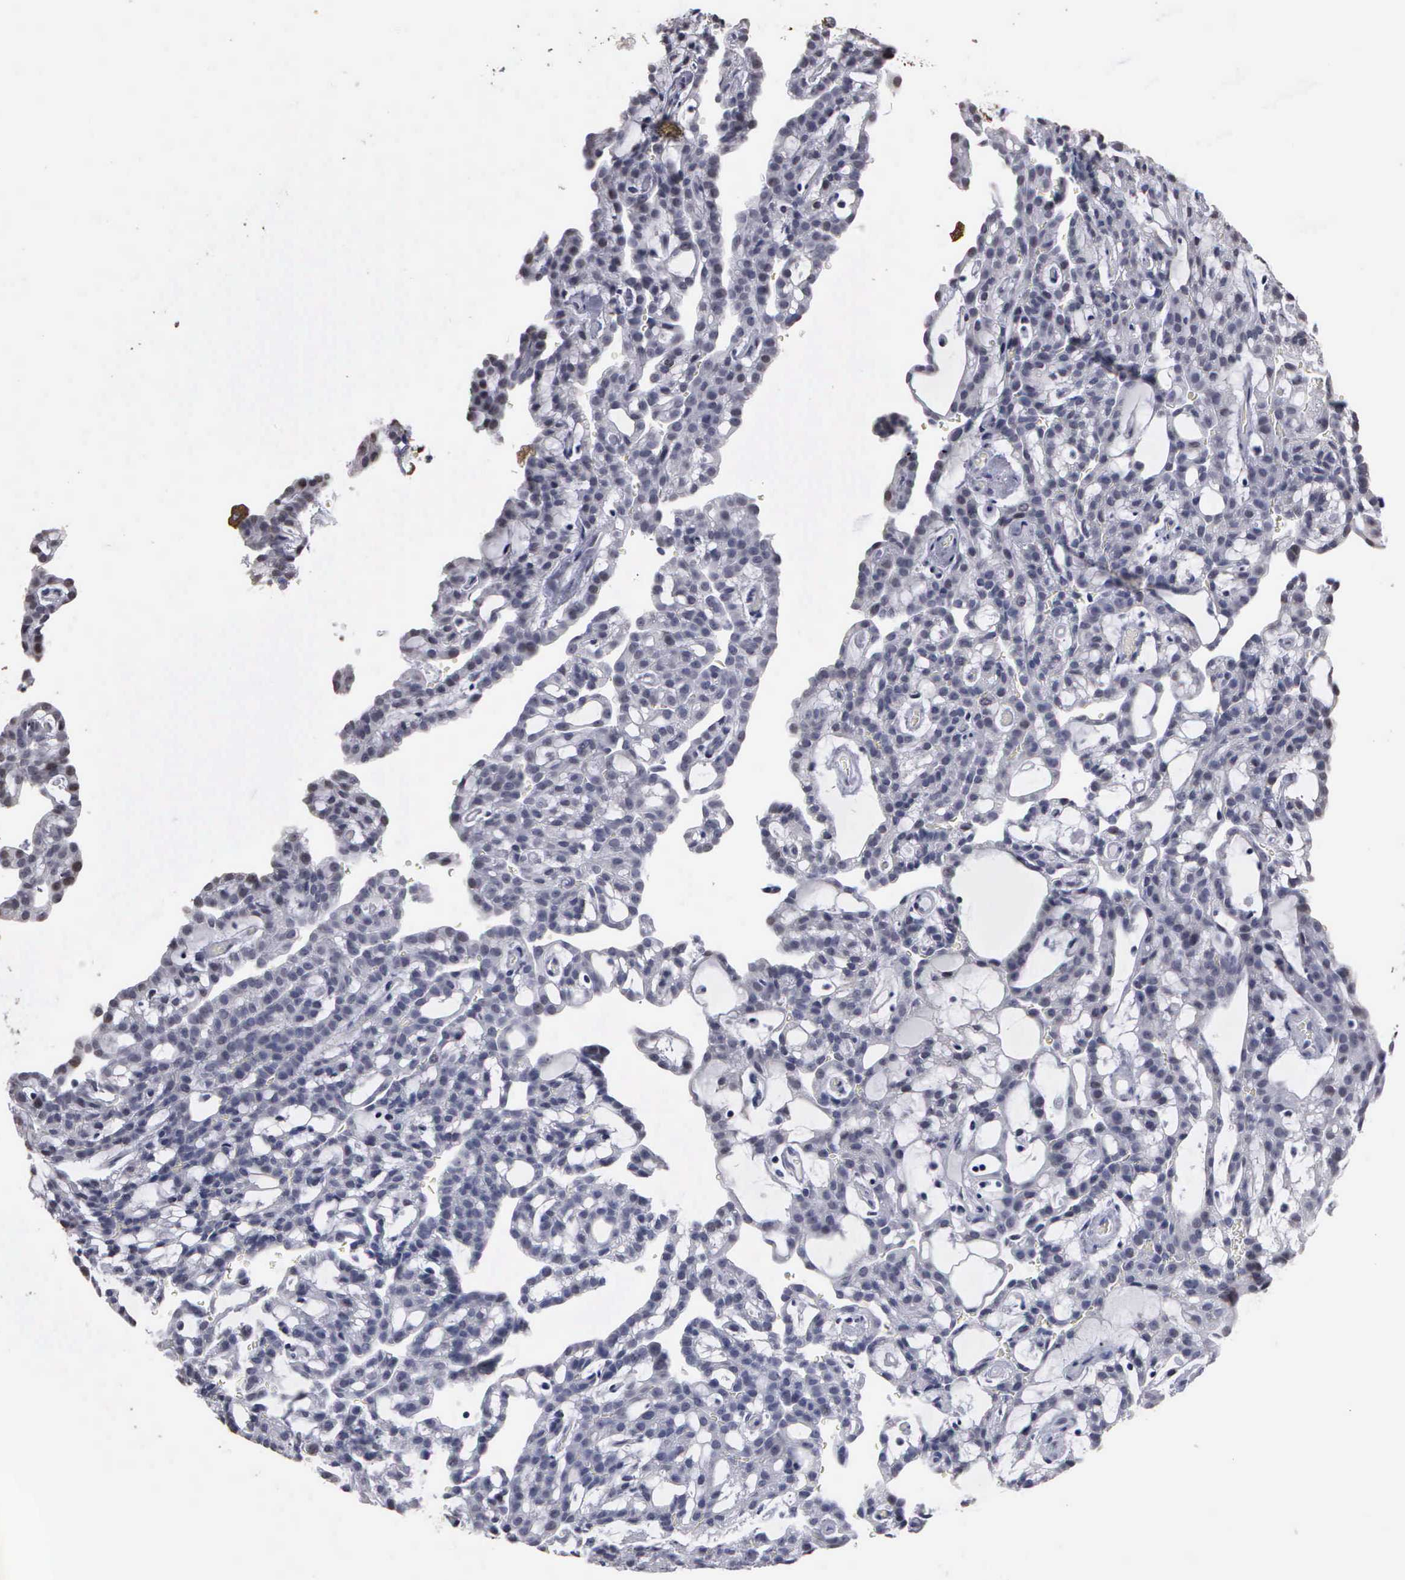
{"staining": {"intensity": "weak", "quantity": "<25%", "location": "nuclear"}, "tissue": "renal cancer", "cell_type": "Tumor cells", "image_type": "cancer", "snomed": [{"axis": "morphology", "description": "Adenocarcinoma, NOS"}, {"axis": "topography", "description": "Kidney"}], "caption": "Immunohistochemical staining of human renal cancer (adenocarcinoma) demonstrates no significant expression in tumor cells.", "gene": "UPB1", "patient": {"sex": "male", "age": 63}}